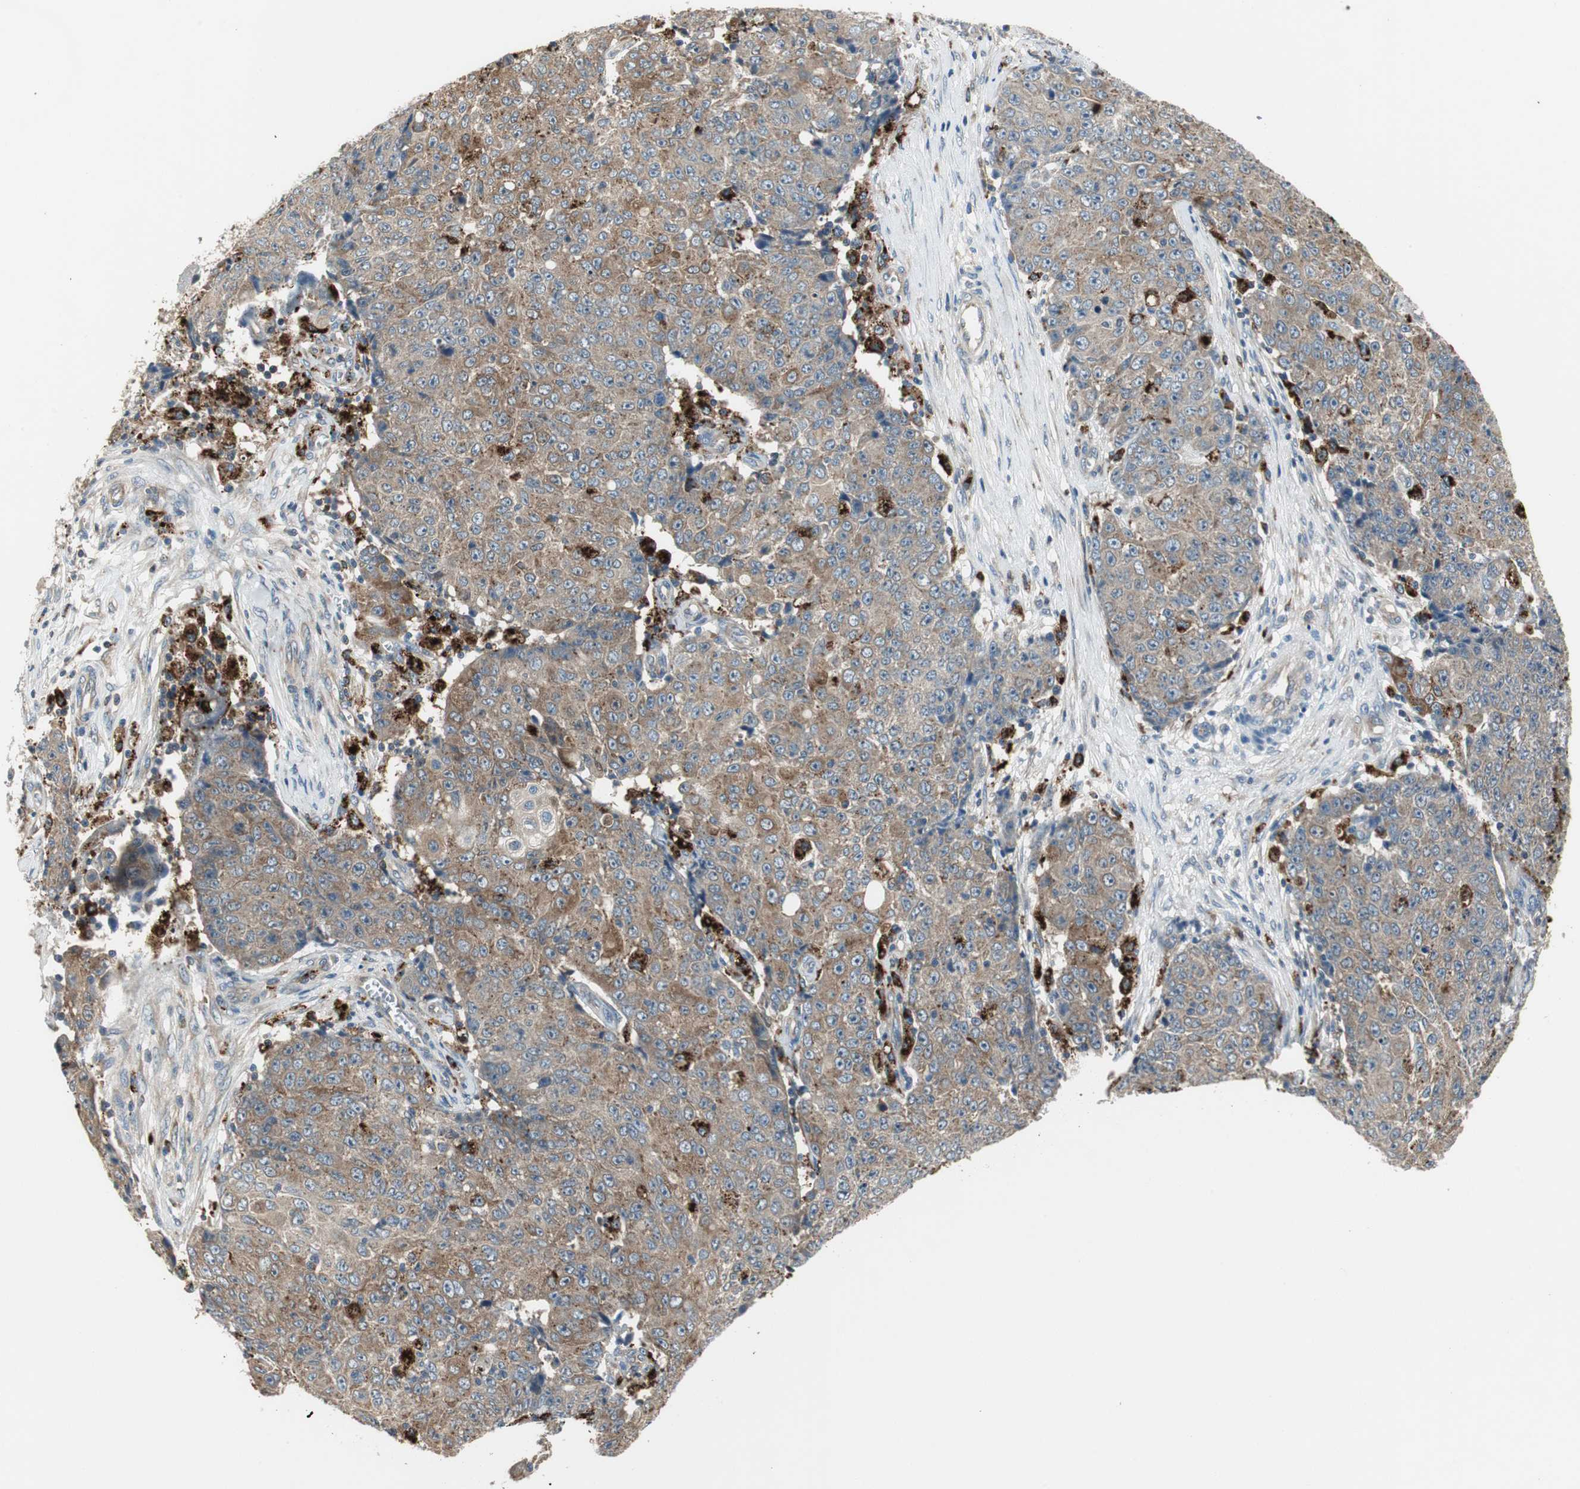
{"staining": {"intensity": "moderate", "quantity": ">75%", "location": "cytoplasmic/membranous"}, "tissue": "ovarian cancer", "cell_type": "Tumor cells", "image_type": "cancer", "snomed": [{"axis": "morphology", "description": "Carcinoma, endometroid"}, {"axis": "topography", "description": "Ovary"}], "caption": "Immunohistochemistry (IHC) staining of ovarian endometroid carcinoma, which demonstrates medium levels of moderate cytoplasmic/membranous staining in approximately >75% of tumor cells indicating moderate cytoplasmic/membranous protein staining. The staining was performed using DAB (3,3'-diaminobenzidine) (brown) for protein detection and nuclei were counterstained in hematoxylin (blue).", "gene": "NCK1", "patient": {"sex": "female", "age": 42}}